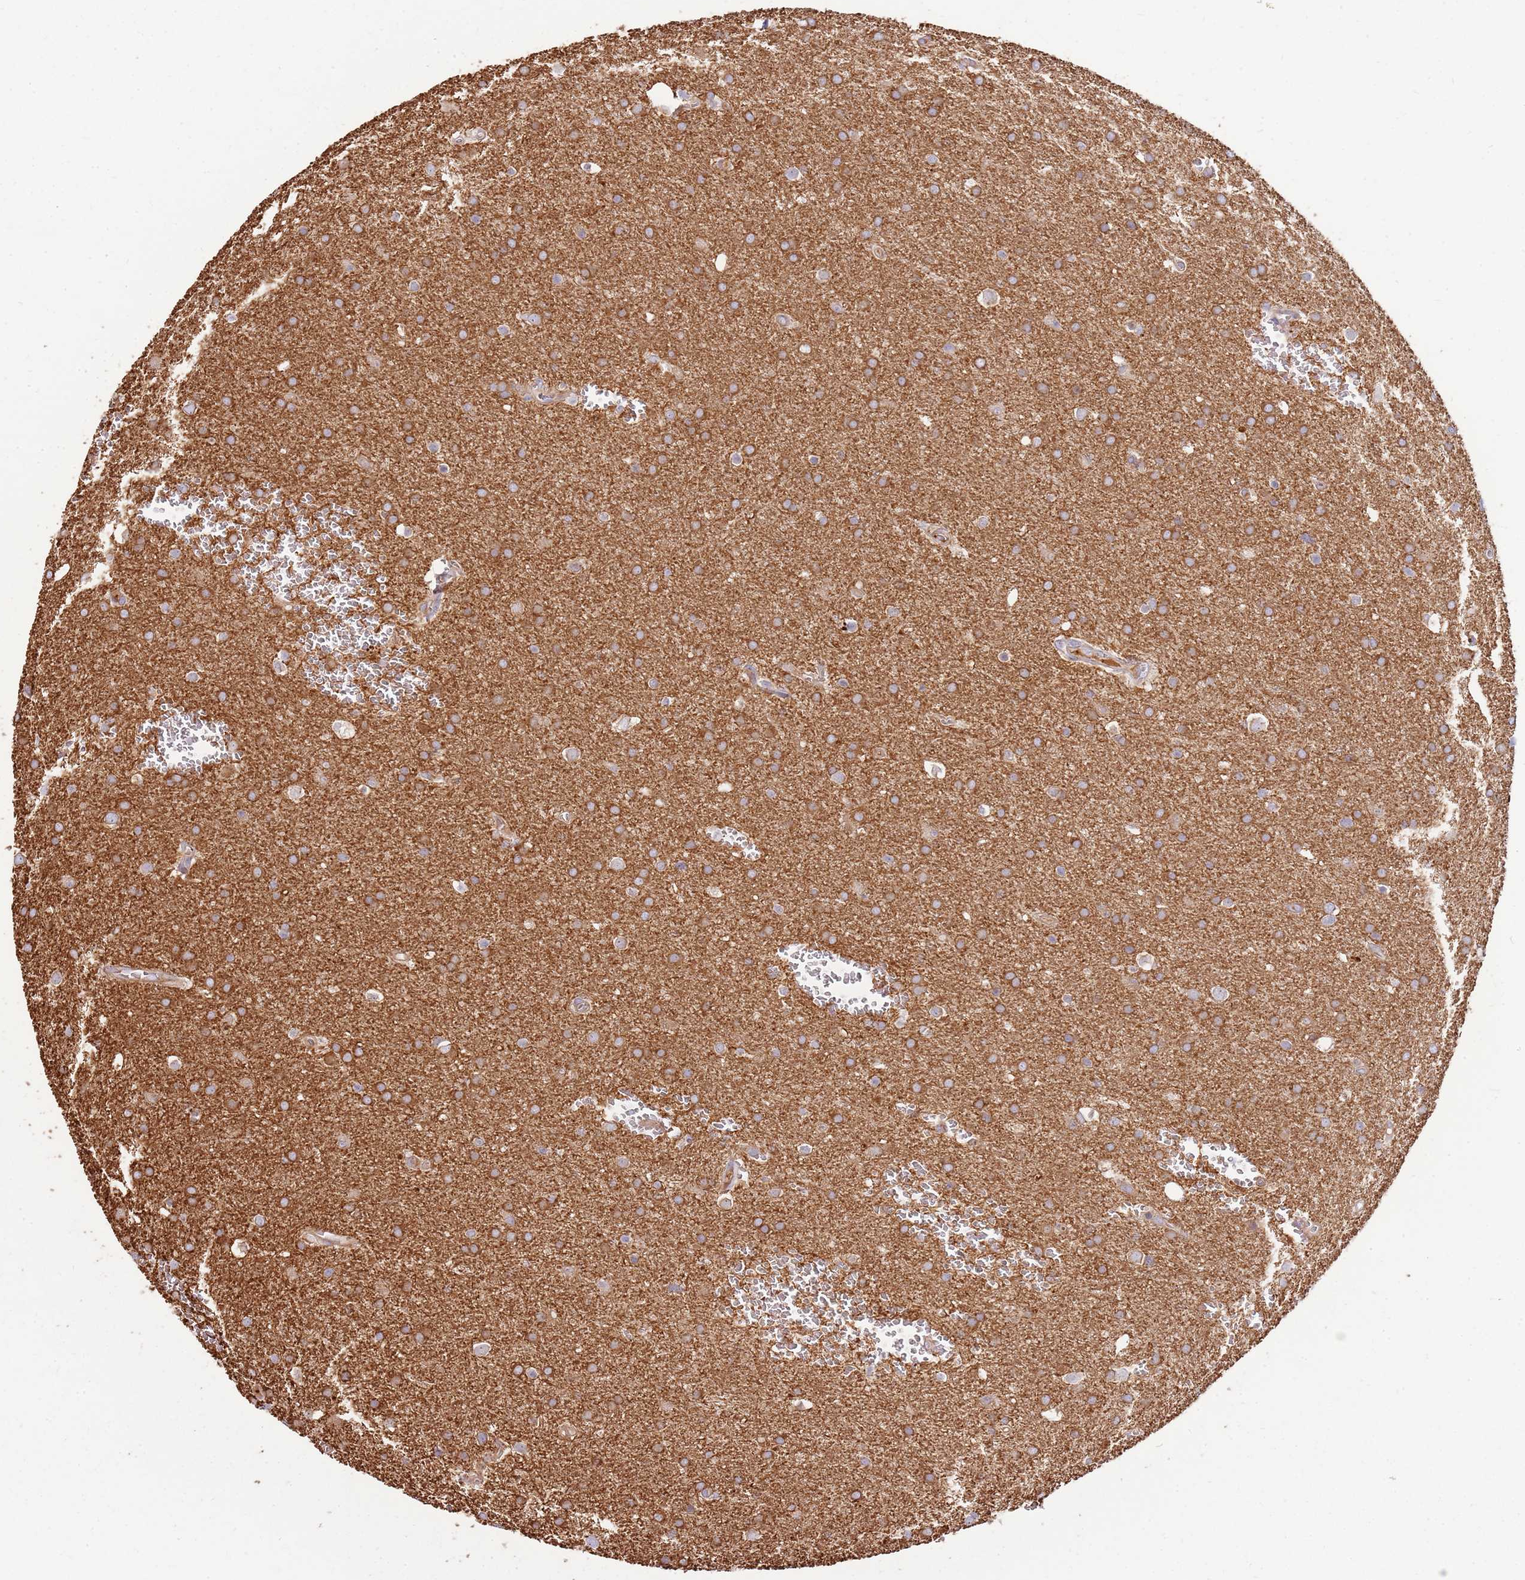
{"staining": {"intensity": "moderate", "quantity": ">75%", "location": "cytoplasmic/membranous"}, "tissue": "glioma", "cell_type": "Tumor cells", "image_type": "cancer", "snomed": [{"axis": "morphology", "description": "Glioma, malignant, Low grade"}, {"axis": "topography", "description": "Brain"}], "caption": "A medium amount of moderate cytoplasmic/membranous staining is present in about >75% of tumor cells in low-grade glioma (malignant) tissue.", "gene": "EMC1", "patient": {"sex": "female", "age": 32}}